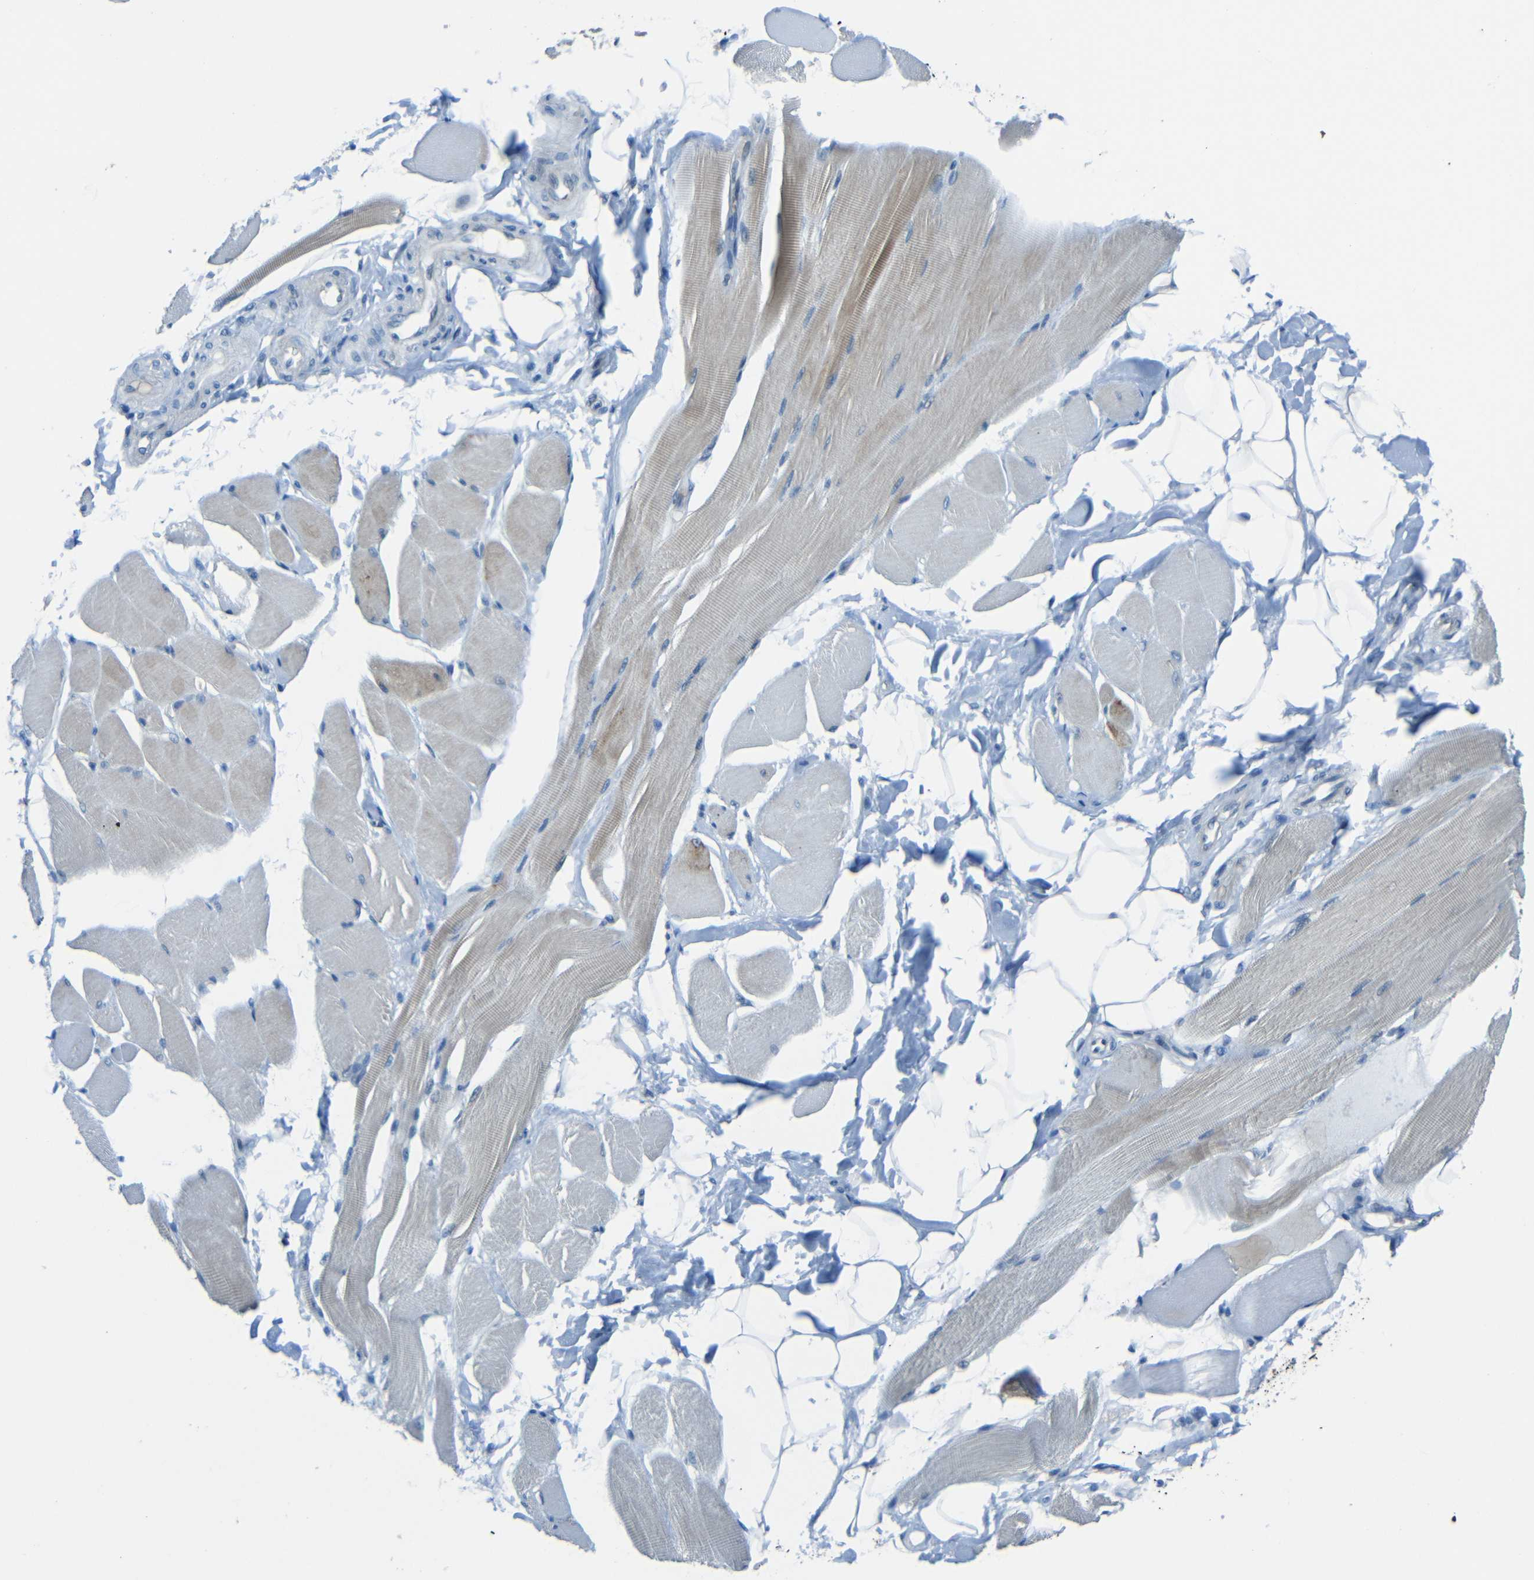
{"staining": {"intensity": "moderate", "quantity": "25%-75%", "location": "cytoplasmic/membranous"}, "tissue": "skeletal muscle", "cell_type": "Myocytes", "image_type": "normal", "snomed": [{"axis": "morphology", "description": "Normal tissue, NOS"}, {"axis": "topography", "description": "Skeletal muscle"}, {"axis": "topography", "description": "Peripheral nerve tissue"}], "caption": "Immunohistochemical staining of benign skeletal muscle shows 25%-75% levels of moderate cytoplasmic/membranous protein staining in approximately 25%-75% of myocytes.", "gene": "ANKRD22", "patient": {"sex": "female", "age": 84}}